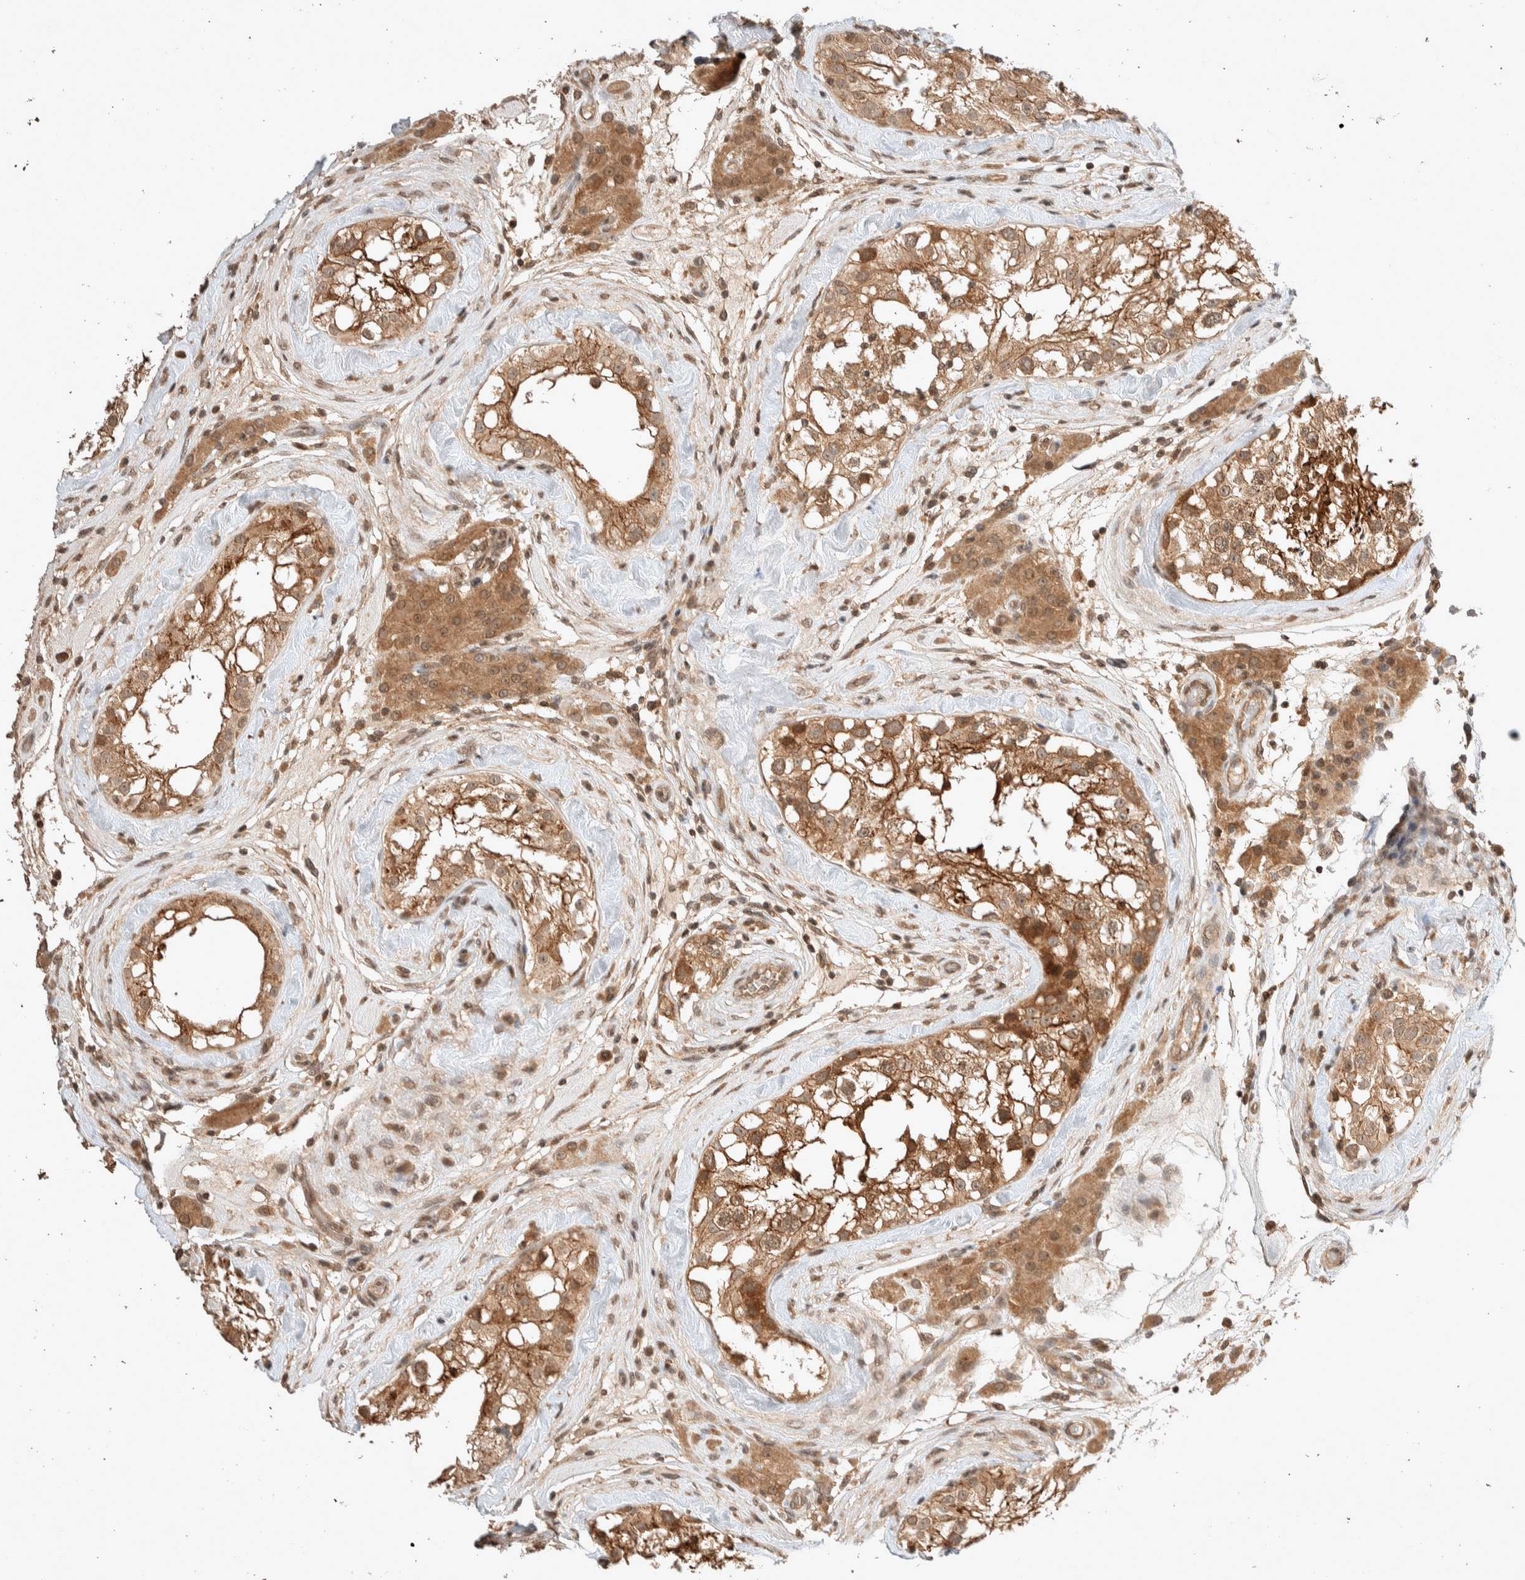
{"staining": {"intensity": "moderate", "quantity": ">75%", "location": "cytoplasmic/membranous"}, "tissue": "testis", "cell_type": "Cells in seminiferous ducts", "image_type": "normal", "snomed": [{"axis": "morphology", "description": "Normal tissue, NOS"}, {"axis": "topography", "description": "Testis"}], "caption": "Protein expression analysis of unremarkable testis demonstrates moderate cytoplasmic/membranous expression in approximately >75% of cells in seminiferous ducts.", "gene": "THRA", "patient": {"sex": "male", "age": 46}}